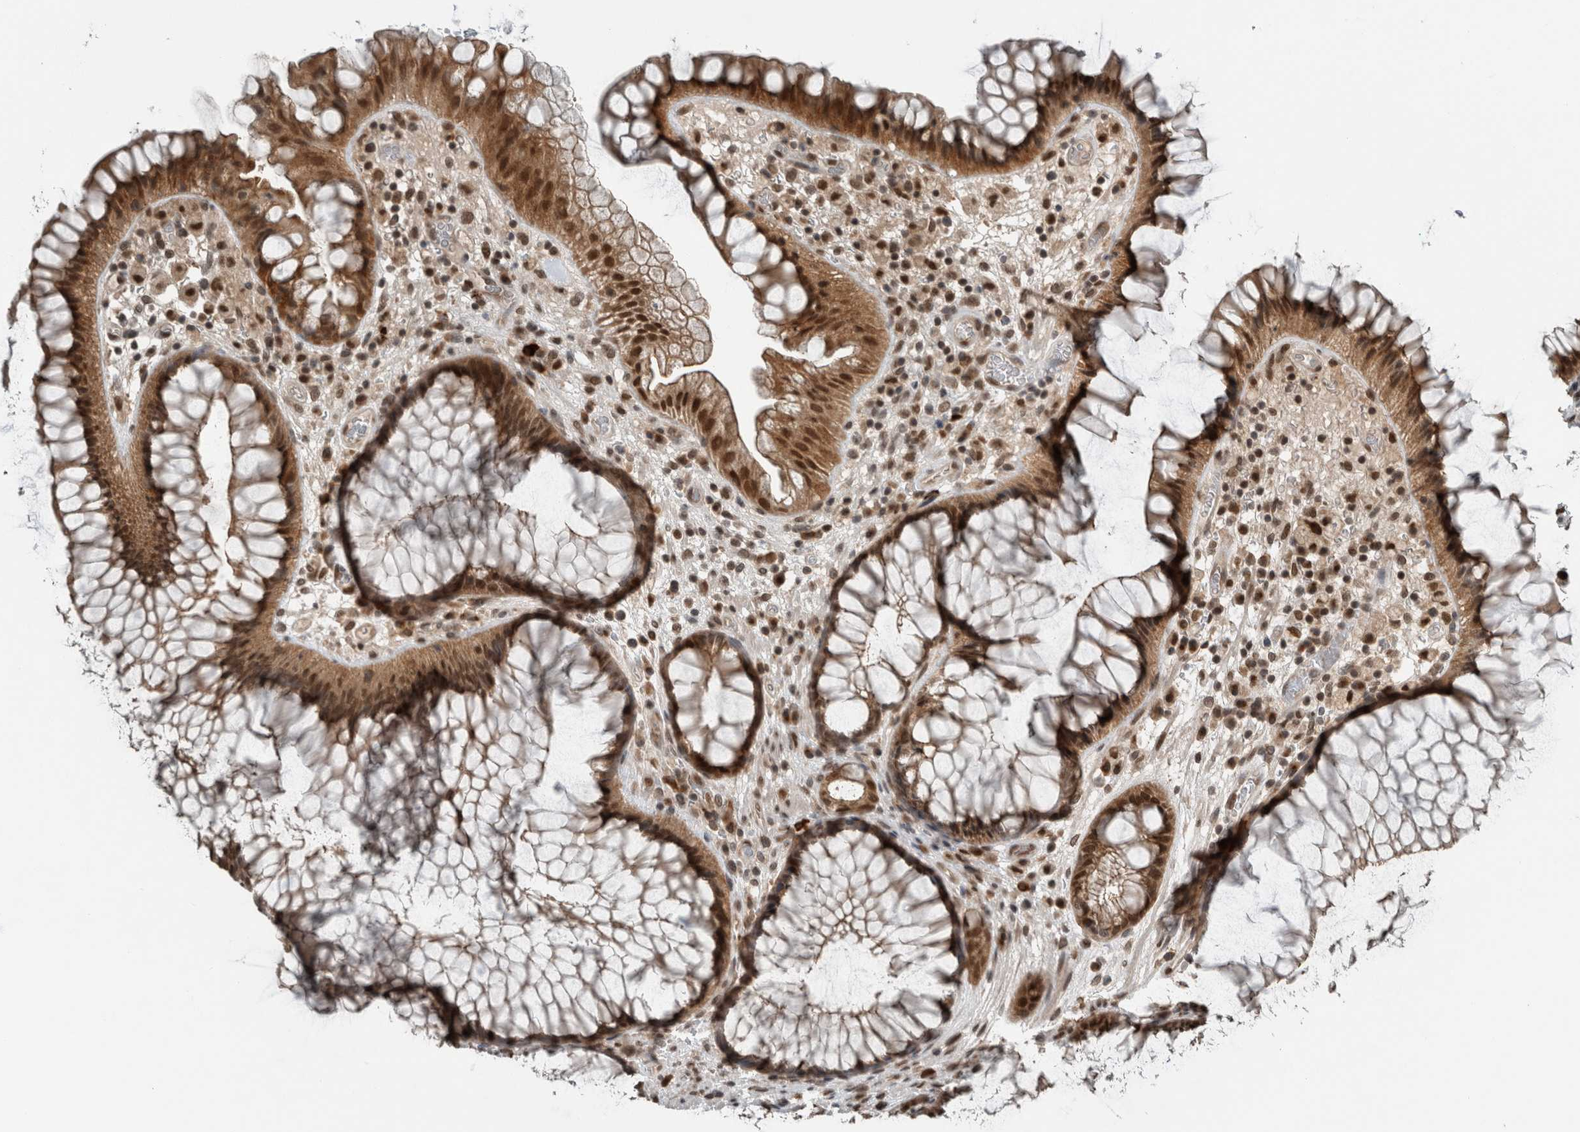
{"staining": {"intensity": "strong", "quantity": ">75%", "location": "cytoplasmic/membranous,nuclear"}, "tissue": "rectum", "cell_type": "Glandular cells", "image_type": "normal", "snomed": [{"axis": "morphology", "description": "Normal tissue, NOS"}, {"axis": "topography", "description": "Rectum"}], "caption": "A high-resolution micrograph shows immunohistochemistry staining of unremarkable rectum, which displays strong cytoplasmic/membranous,nuclear expression in about >75% of glandular cells. Immunohistochemistry stains the protein of interest in brown and the nuclei are stained blue.", "gene": "SPAG7", "patient": {"sex": "male", "age": 51}}